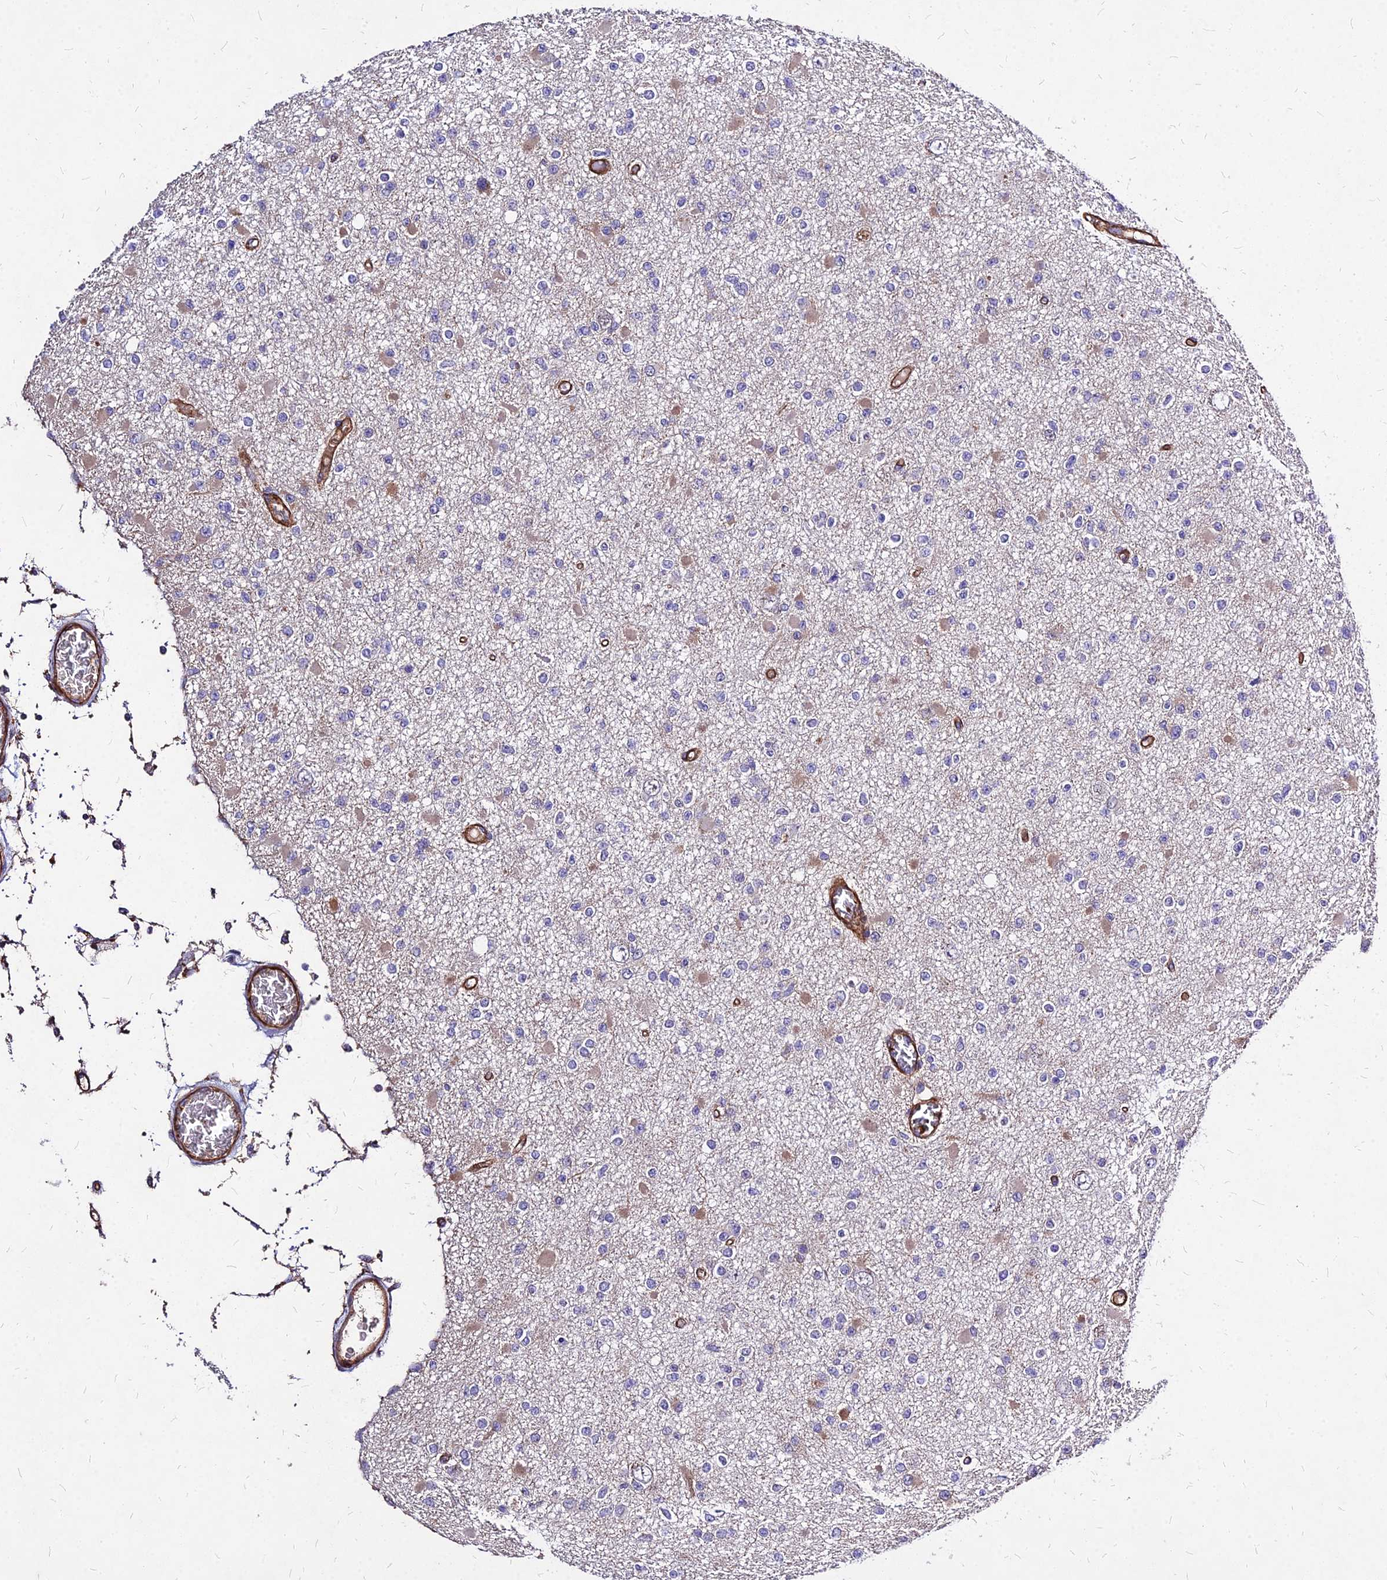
{"staining": {"intensity": "negative", "quantity": "none", "location": "none"}, "tissue": "glioma", "cell_type": "Tumor cells", "image_type": "cancer", "snomed": [{"axis": "morphology", "description": "Glioma, malignant, Low grade"}, {"axis": "topography", "description": "Brain"}], "caption": "Immunohistochemistry image of glioma stained for a protein (brown), which shows no staining in tumor cells.", "gene": "EFCC1", "patient": {"sex": "female", "age": 22}}